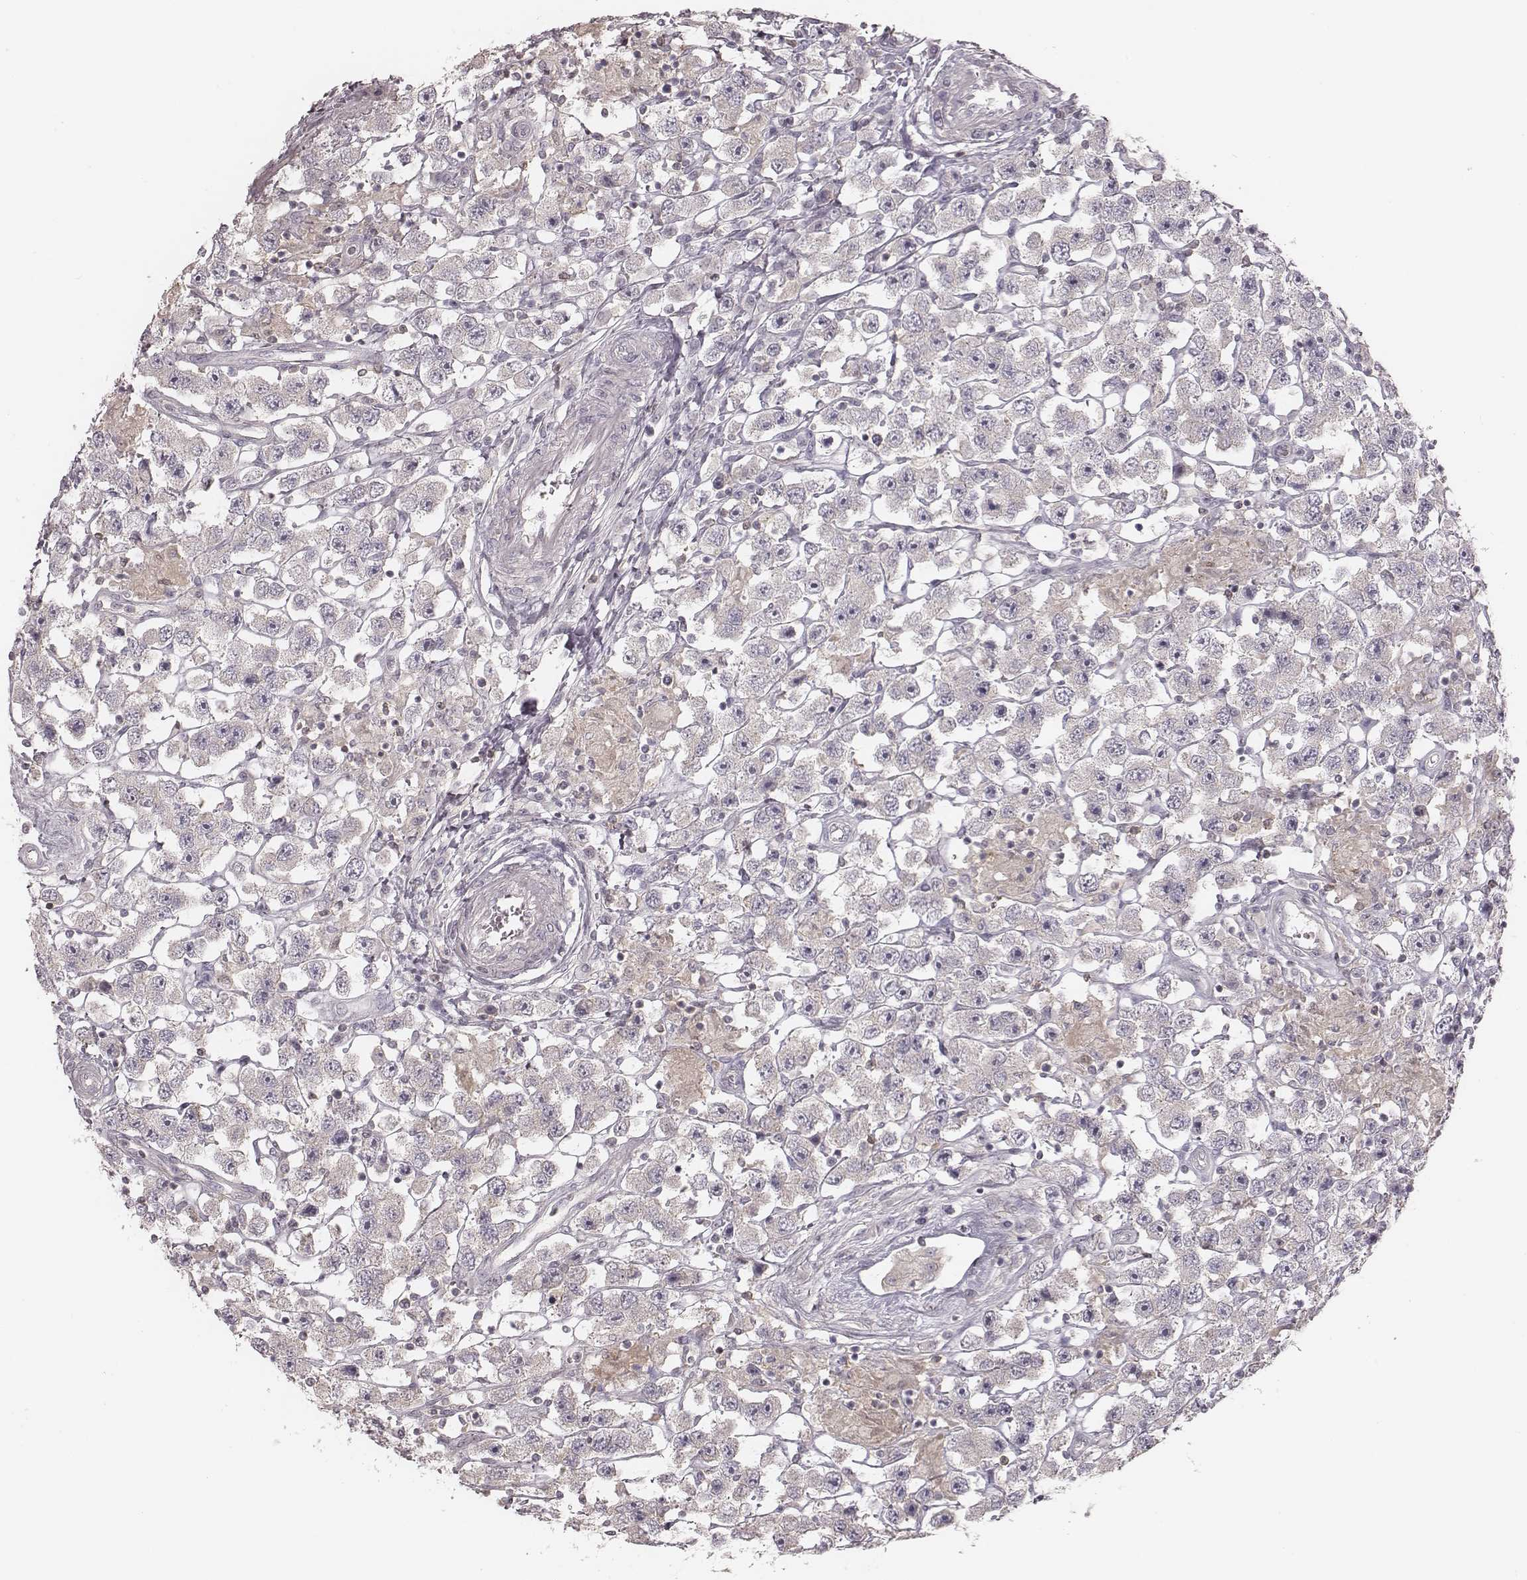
{"staining": {"intensity": "negative", "quantity": "none", "location": "none"}, "tissue": "testis cancer", "cell_type": "Tumor cells", "image_type": "cancer", "snomed": [{"axis": "morphology", "description": "Seminoma, NOS"}, {"axis": "topography", "description": "Testis"}], "caption": "DAB immunohistochemical staining of testis cancer (seminoma) exhibits no significant staining in tumor cells.", "gene": "TDRD5", "patient": {"sex": "male", "age": 45}}